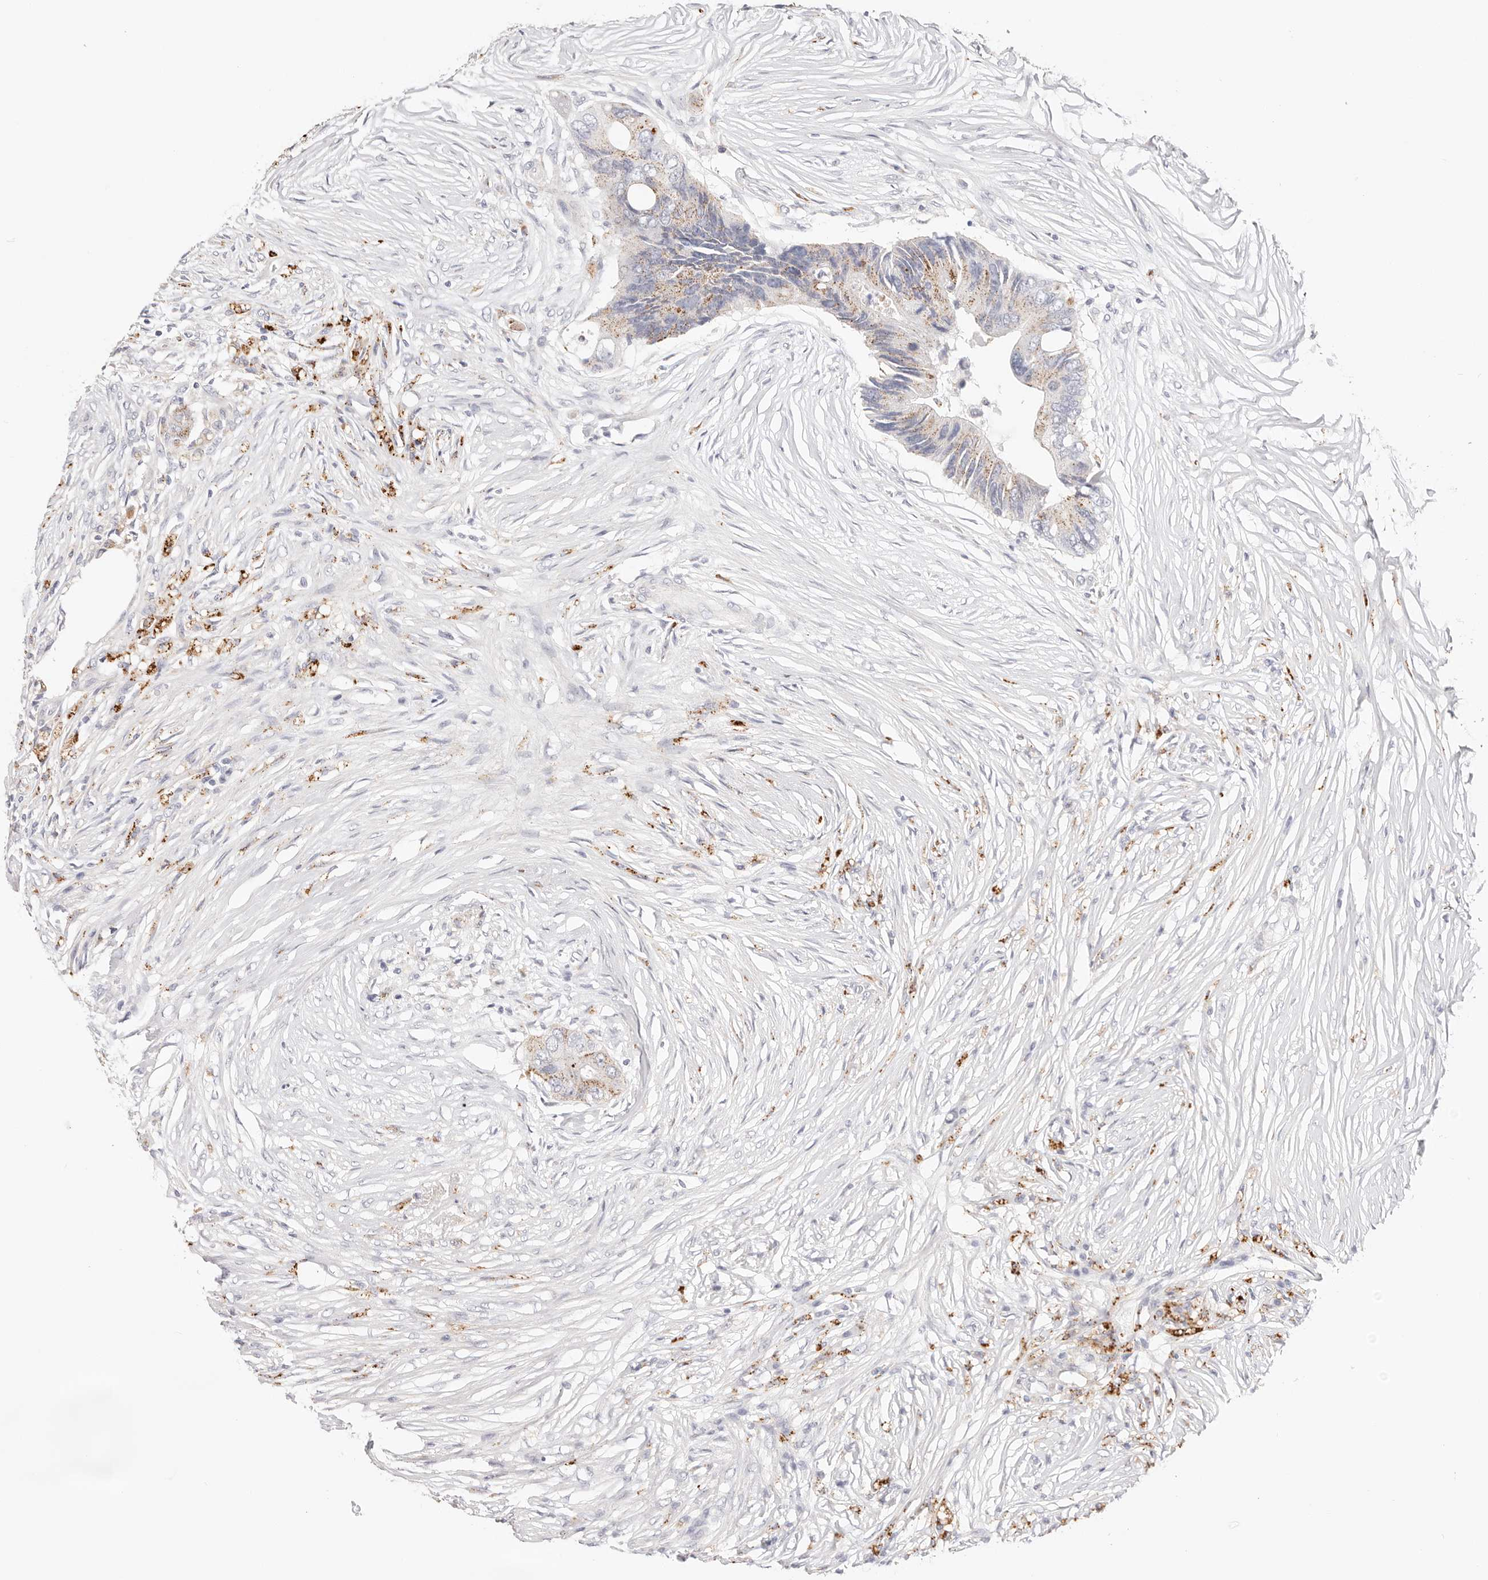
{"staining": {"intensity": "strong", "quantity": "<25%", "location": "cytoplasmic/membranous"}, "tissue": "colorectal cancer", "cell_type": "Tumor cells", "image_type": "cancer", "snomed": [{"axis": "morphology", "description": "Adenocarcinoma, NOS"}, {"axis": "topography", "description": "Colon"}], "caption": "IHC micrograph of colorectal adenocarcinoma stained for a protein (brown), which shows medium levels of strong cytoplasmic/membranous expression in about <25% of tumor cells.", "gene": "STKLD1", "patient": {"sex": "male", "age": 71}}